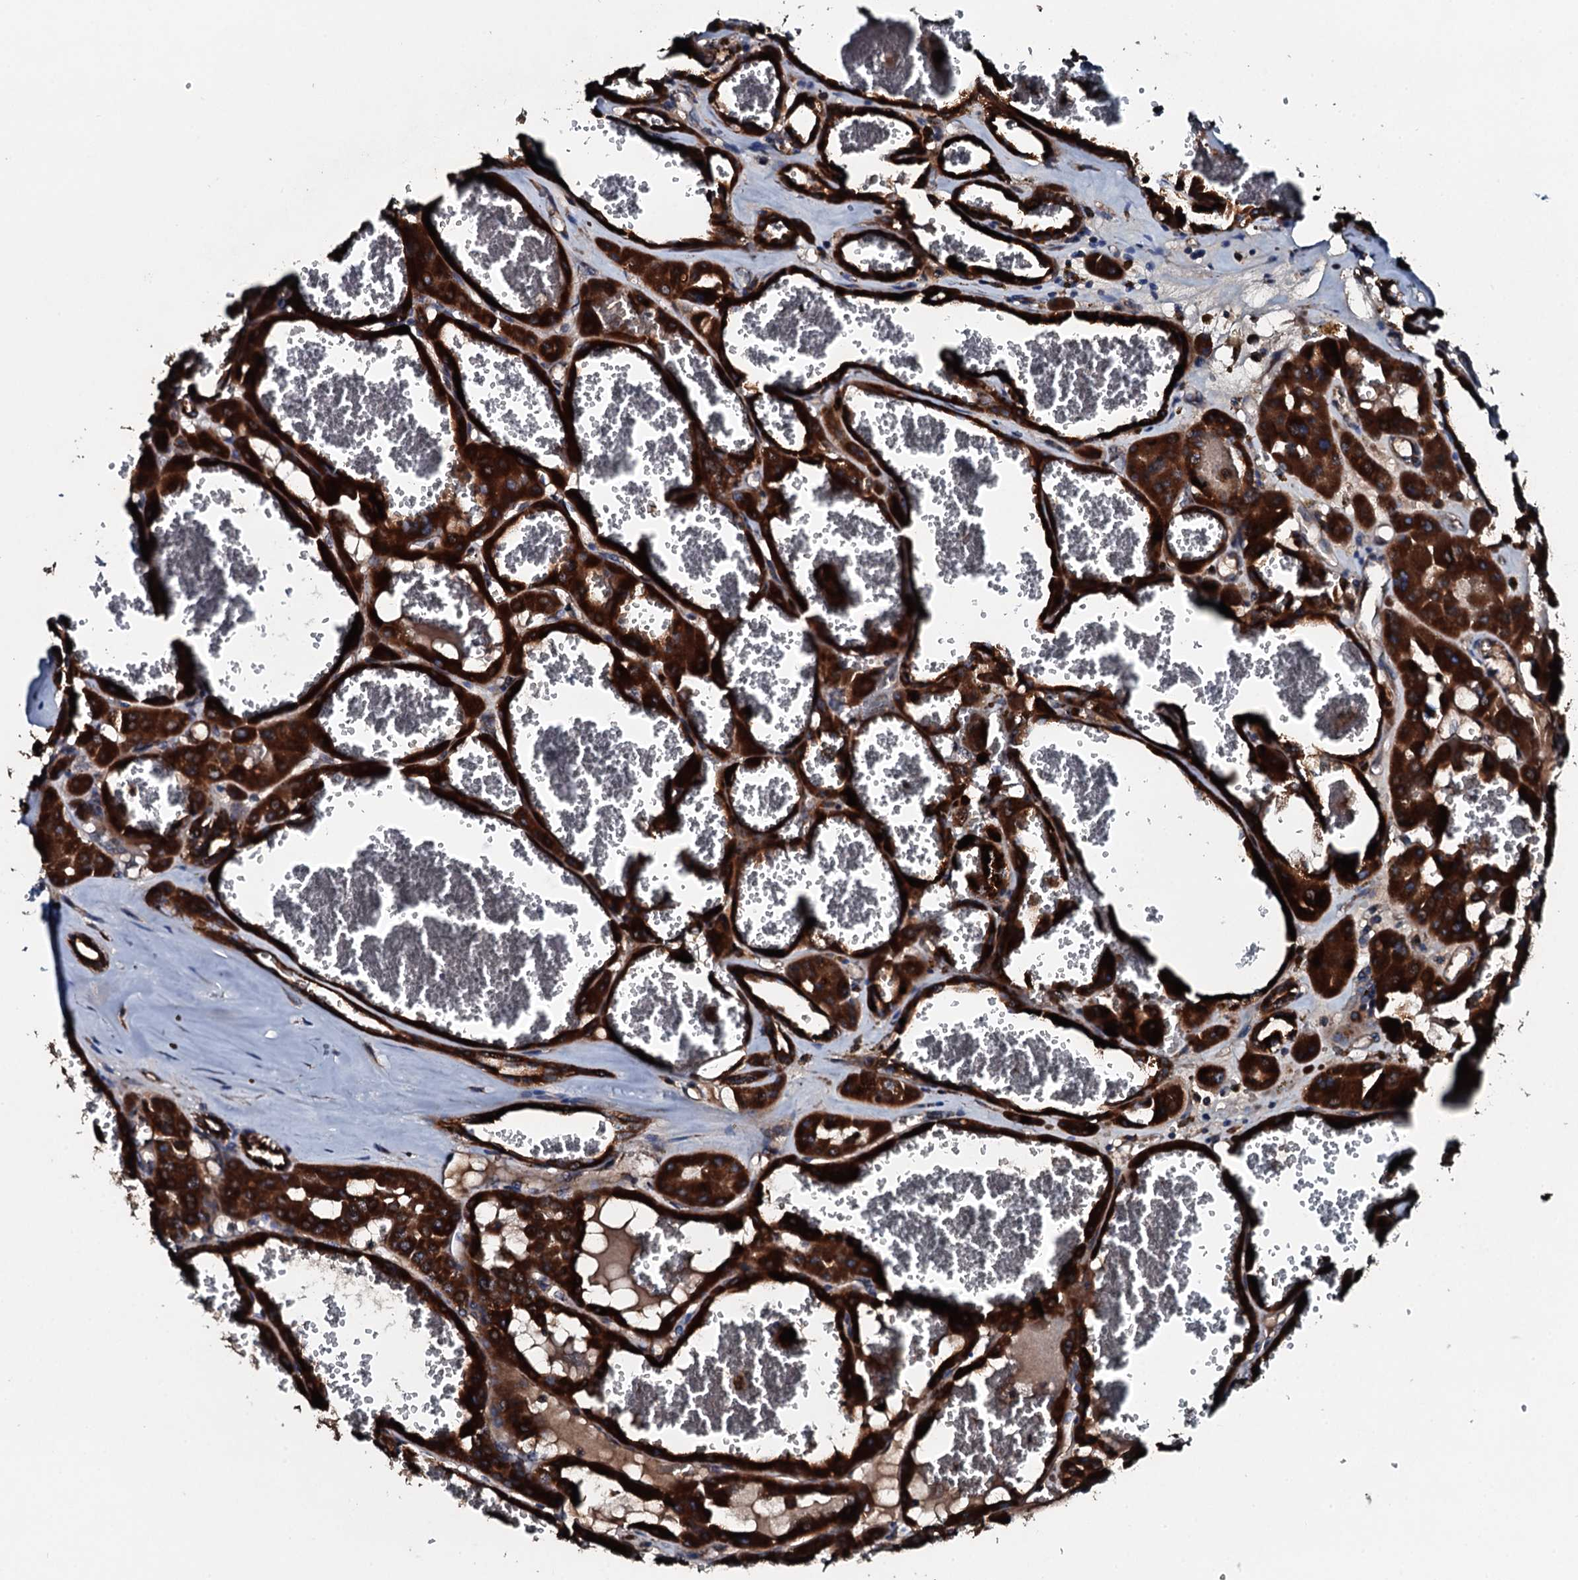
{"staining": {"intensity": "strong", "quantity": ">75%", "location": "cytoplasmic/membranous"}, "tissue": "renal cancer", "cell_type": "Tumor cells", "image_type": "cancer", "snomed": [{"axis": "morphology", "description": "Carcinoma, NOS"}, {"axis": "topography", "description": "Kidney"}], "caption": "Brown immunohistochemical staining in human renal carcinoma shows strong cytoplasmic/membranous expression in about >75% of tumor cells. Nuclei are stained in blue.", "gene": "ACSS3", "patient": {"sex": "female", "age": 75}}